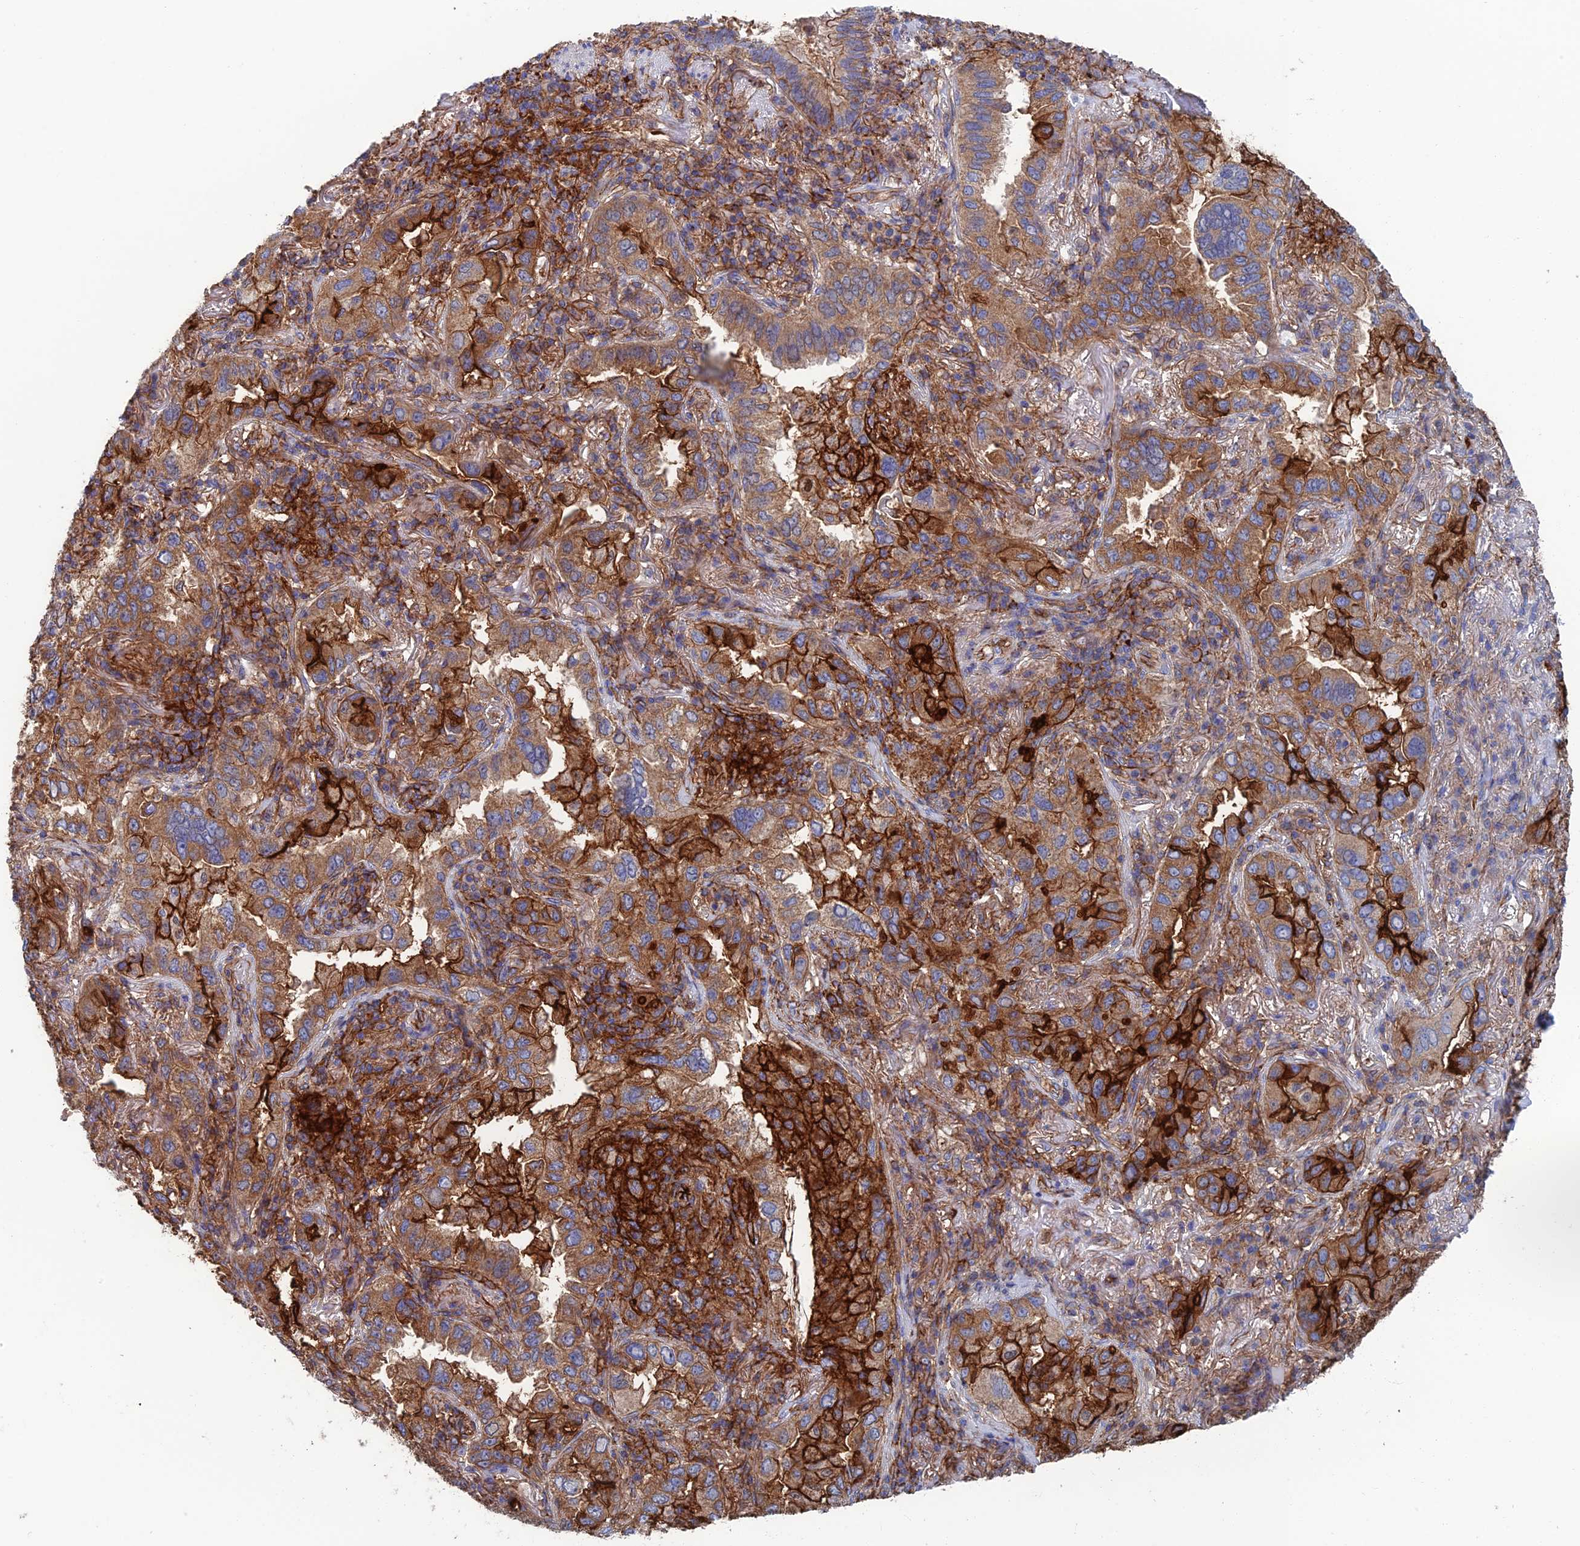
{"staining": {"intensity": "strong", "quantity": "25%-75%", "location": "cytoplasmic/membranous"}, "tissue": "lung cancer", "cell_type": "Tumor cells", "image_type": "cancer", "snomed": [{"axis": "morphology", "description": "Adenocarcinoma, NOS"}, {"axis": "topography", "description": "Lung"}], "caption": "Adenocarcinoma (lung) stained with IHC displays strong cytoplasmic/membranous positivity in about 25%-75% of tumor cells. The staining was performed using DAB, with brown indicating positive protein expression. Nuclei are stained blue with hematoxylin.", "gene": "SNX11", "patient": {"sex": "female", "age": 69}}